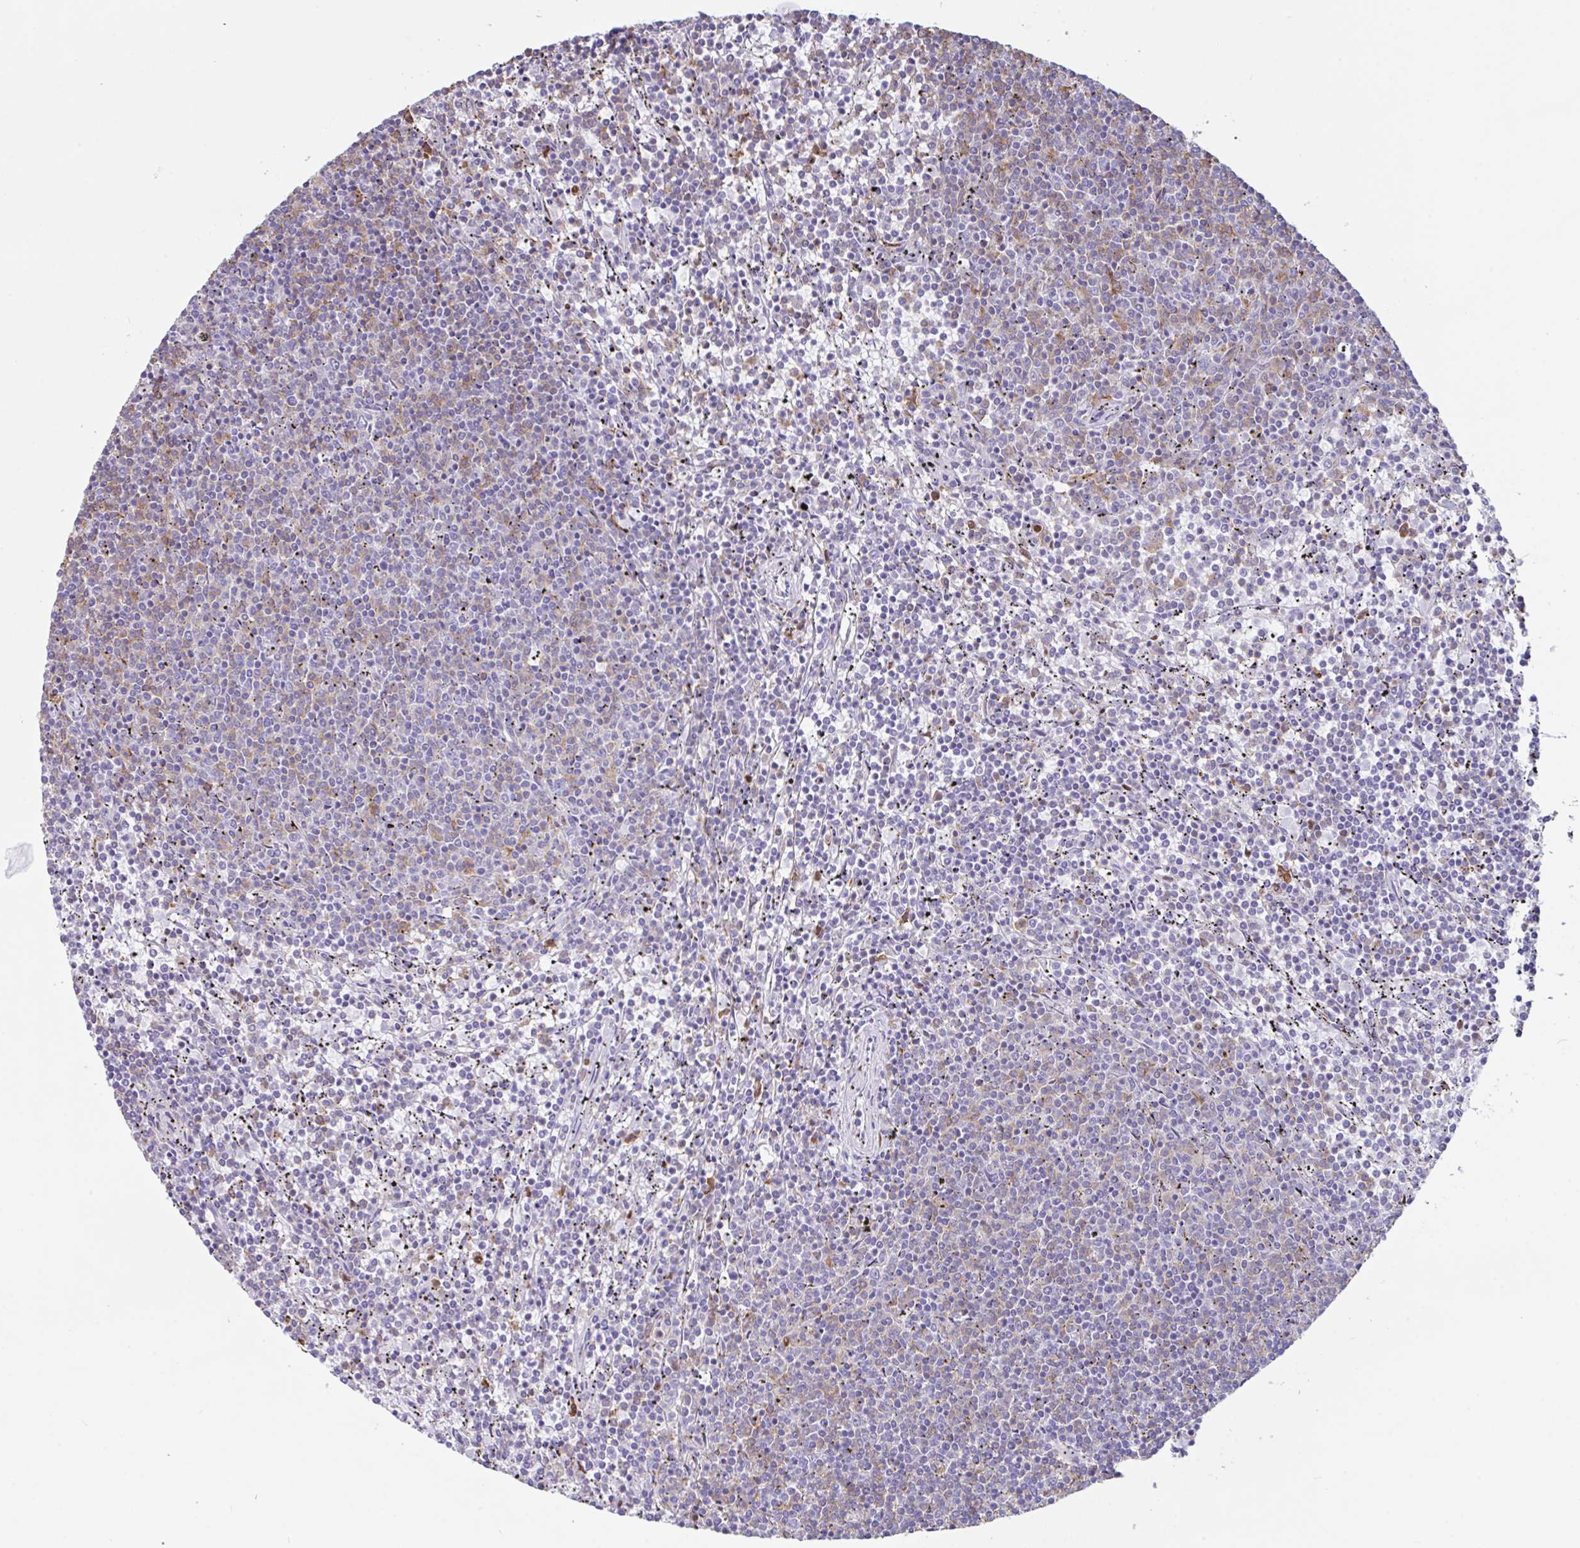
{"staining": {"intensity": "weak", "quantity": "<25%", "location": "cytoplasmic/membranous"}, "tissue": "lymphoma", "cell_type": "Tumor cells", "image_type": "cancer", "snomed": [{"axis": "morphology", "description": "Malignant lymphoma, non-Hodgkin's type, Low grade"}, {"axis": "topography", "description": "Spleen"}], "caption": "Tumor cells are negative for protein expression in human lymphoma.", "gene": "BTBD10", "patient": {"sex": "female", "age": 50}}